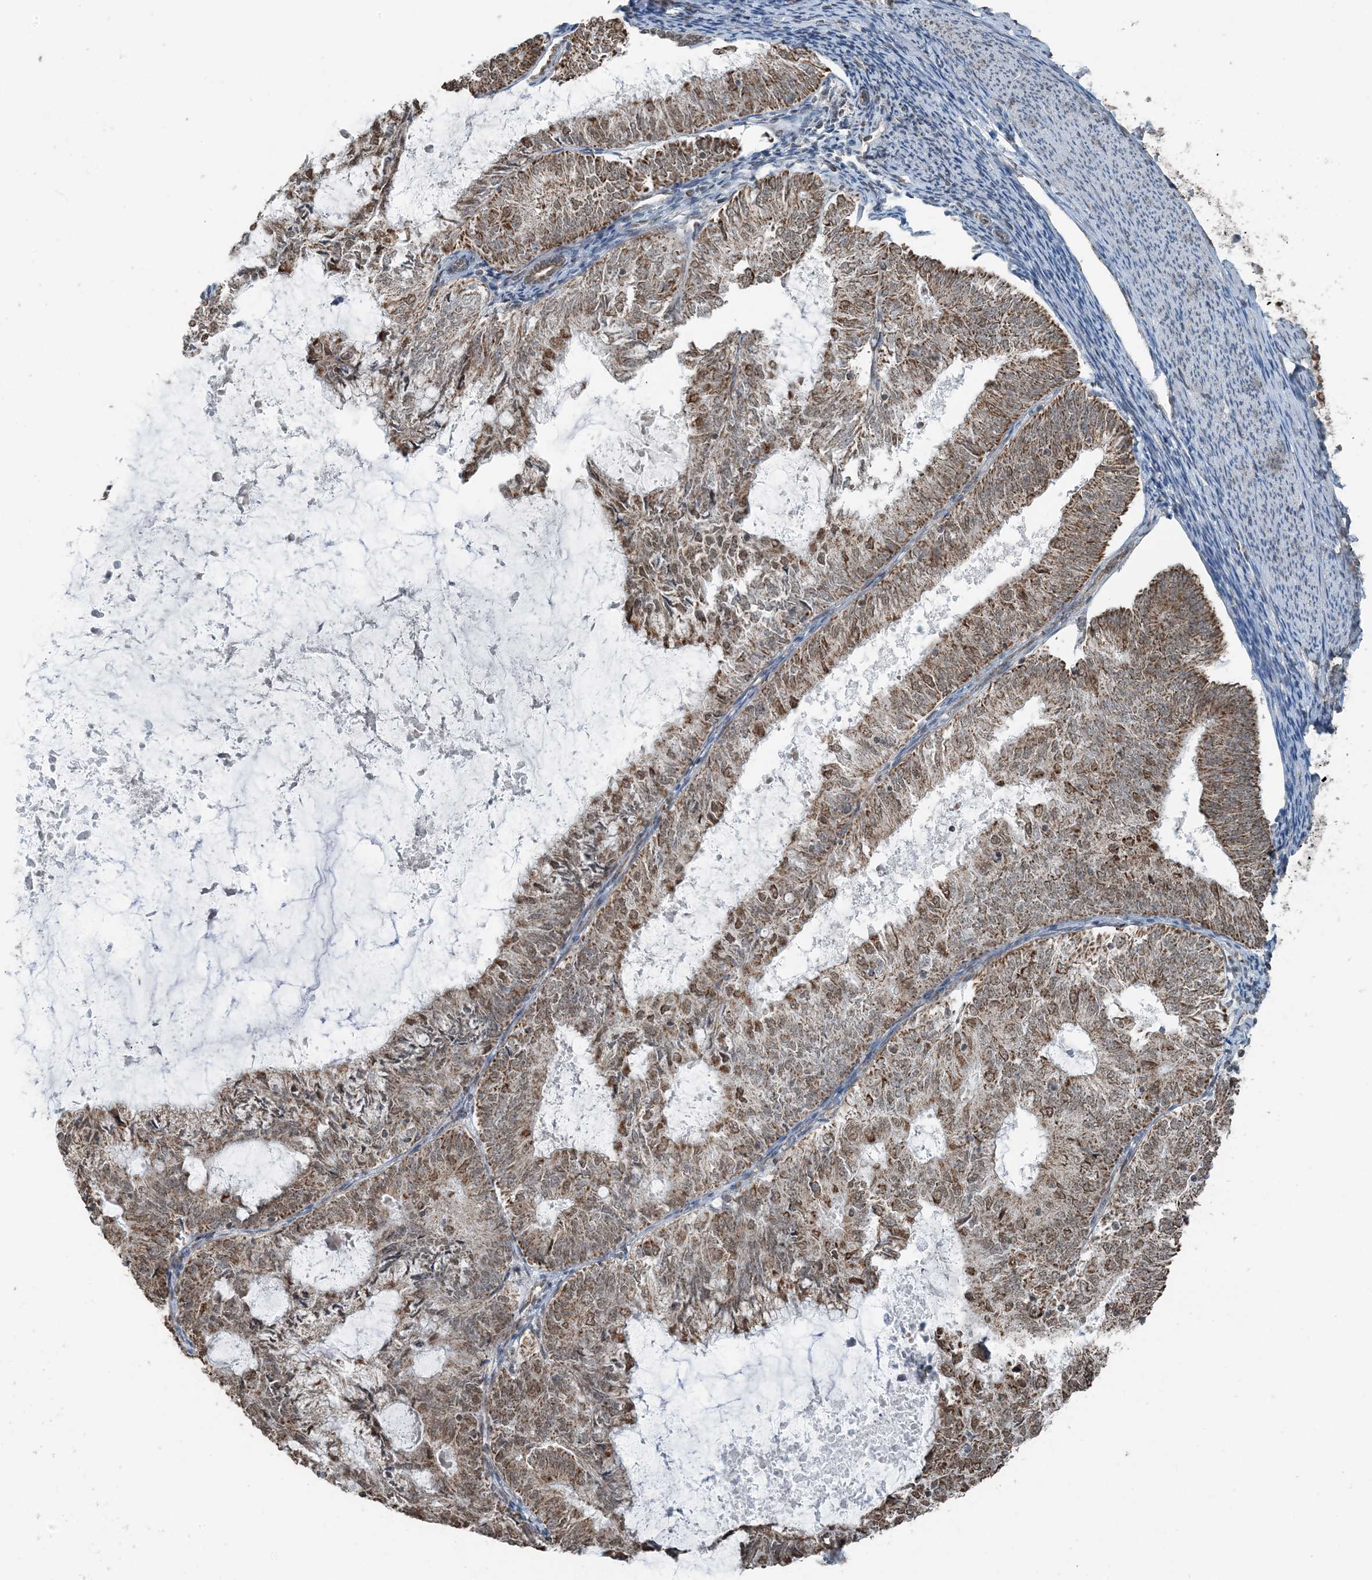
{"staining": {"intensity": "moderate", "quantity": ">75%", "location": "cytoplasmic/membranous"}, "tissue": "endometrial cancer", "cell_type": "Tumor cells", "image_type": "cancer", "snomed": [{"axis": "morphology", "description": "Adenocarcinoma, NOS"}, {"axis": "topography", "description": "Endometrium"}], "caption": "Tumor cells display medium levels of moderate cytoplasmic/membranous expression in about >75% of cells in endometrial cancer (adenocarcinoma).", "gene": "PILRB", "patient": {"sex": "female", "age": 57}}